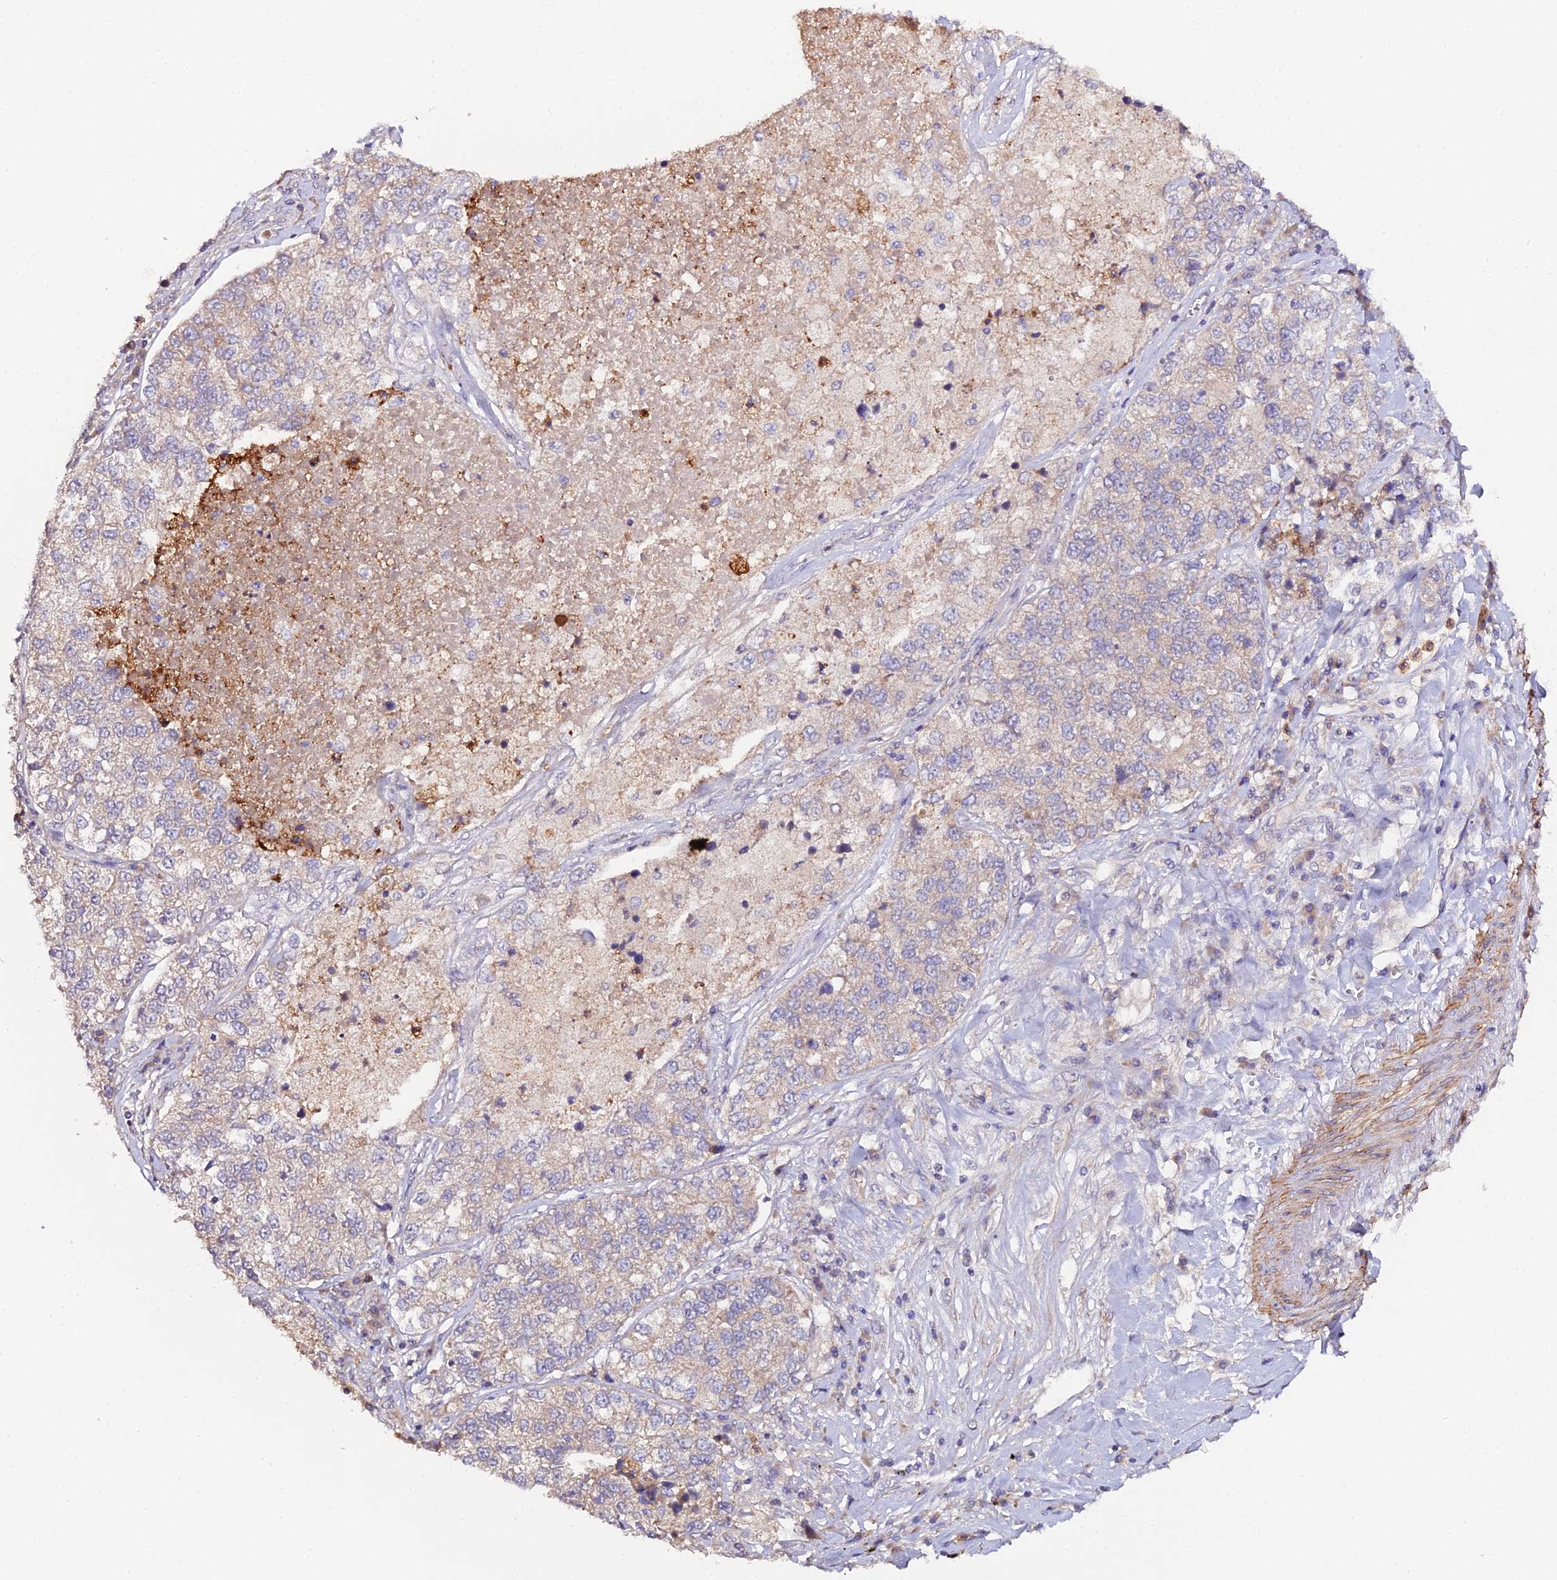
{"staining": {"intensity": "weak", "quantity": "<25%", "location": "cytoplasmic/membranous"}, "tissue": "lung cancer", "cell_type": "Tumor cells", "image_type": "cancer", "snomed": [{"axis": "morphology", "description": "Adenocarcinoma, NOS"}, {"axis": "topography", "description": "Lung"}], "caption": "There is no significant expression in tumor cells of adenocarcinoma (lung). (IHC, brightfield microscopy, high magnification).", "gene": "TRIM26", "patient": {"sex": "male", "age": 49}}